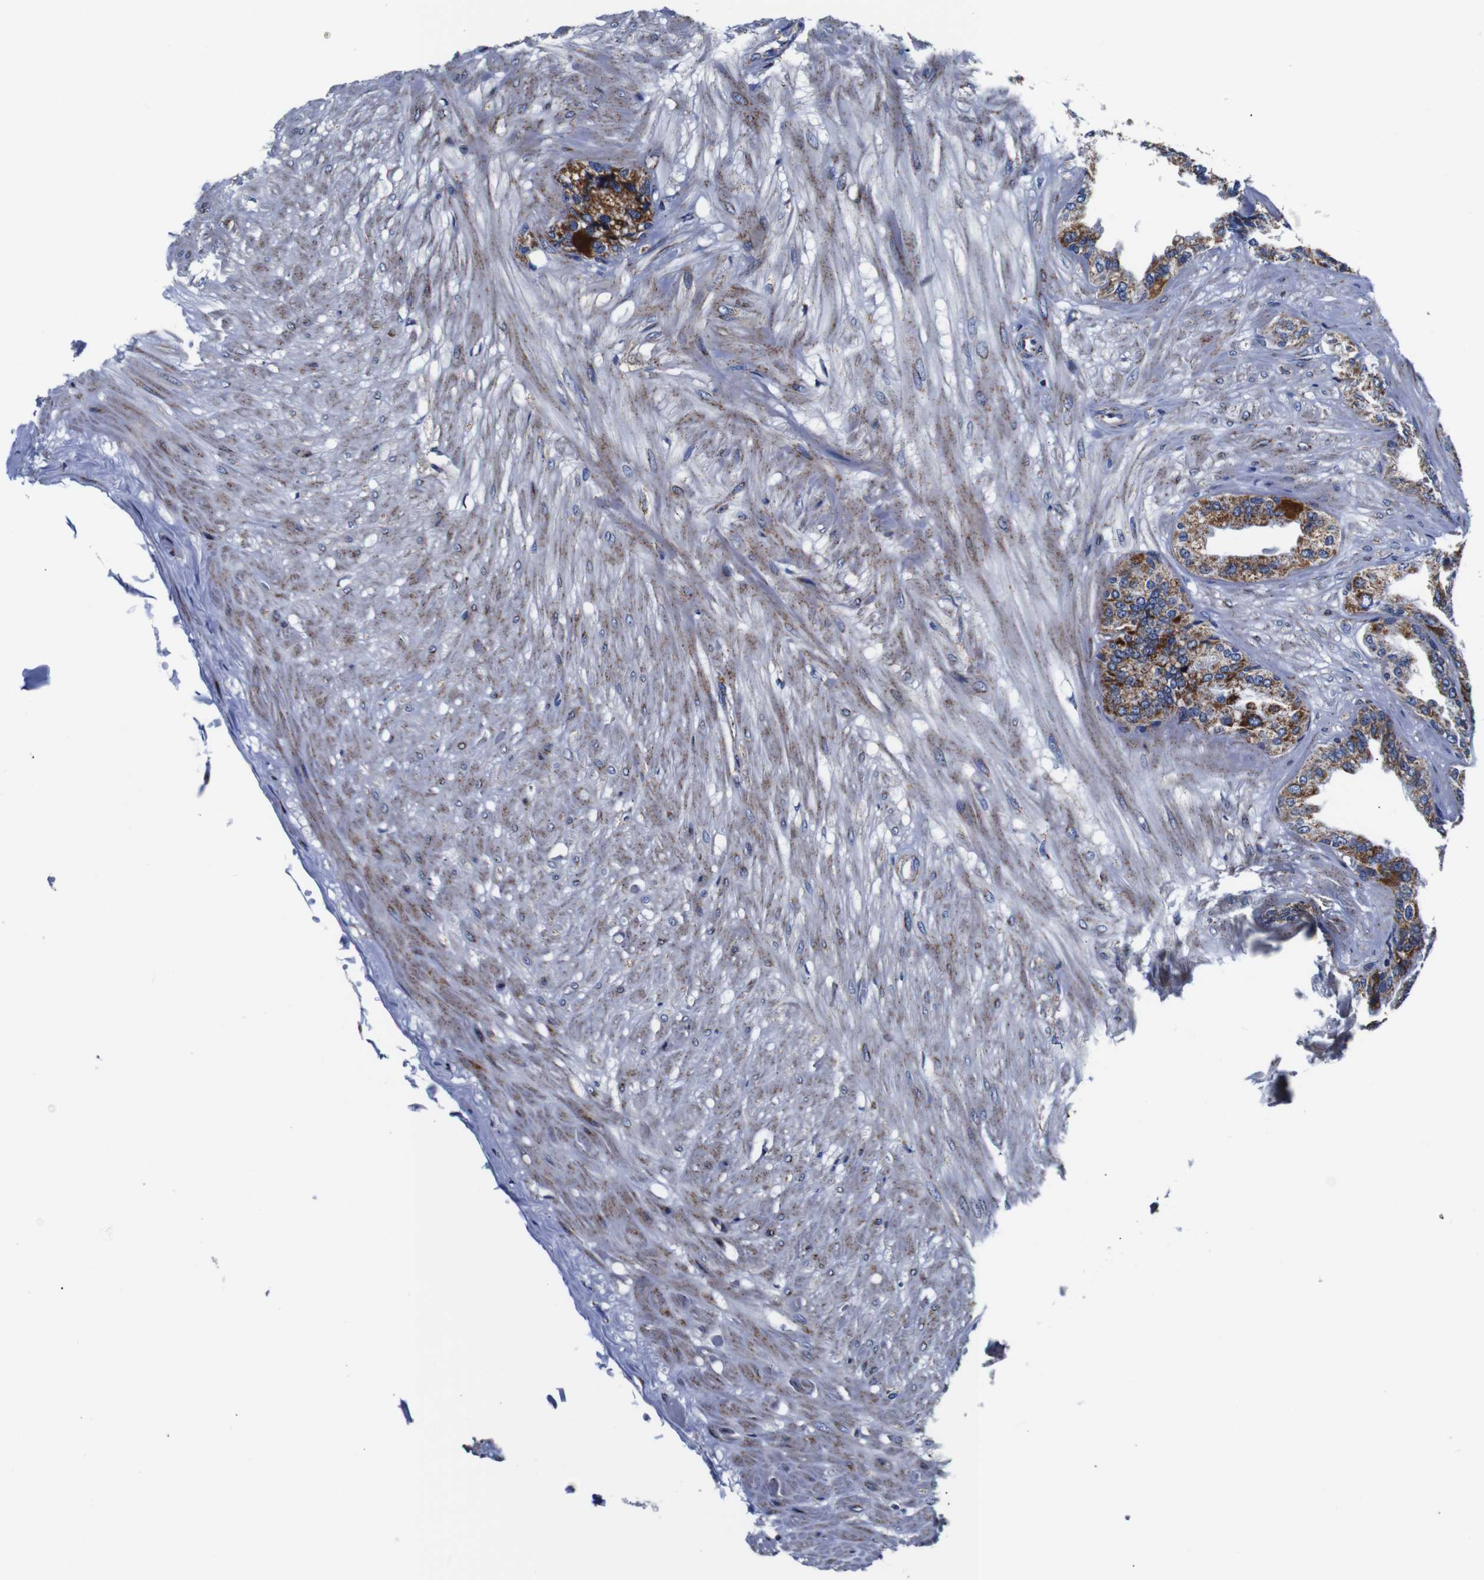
{"staining": {"intensity": "strong", "quantity": ">75%", "location": "cytoplasmic/membranous"}, "tissue": "seminal vesicle", "cell_type": "Glandular cells", "image_type": "normal", "snomed": [{"axis": "morphology", "description": "Normal tissue, NOS"}, {"axis": "topography", "description": "Seminal veicle"}], "caption": "Seminal vesicle stained with immunohistochemistry displays strong cytoplasmic/membranous staining in about >75% of glandular cells.", "gene": "FKBP9", "patient": {"sex": "male", "age": 46}}